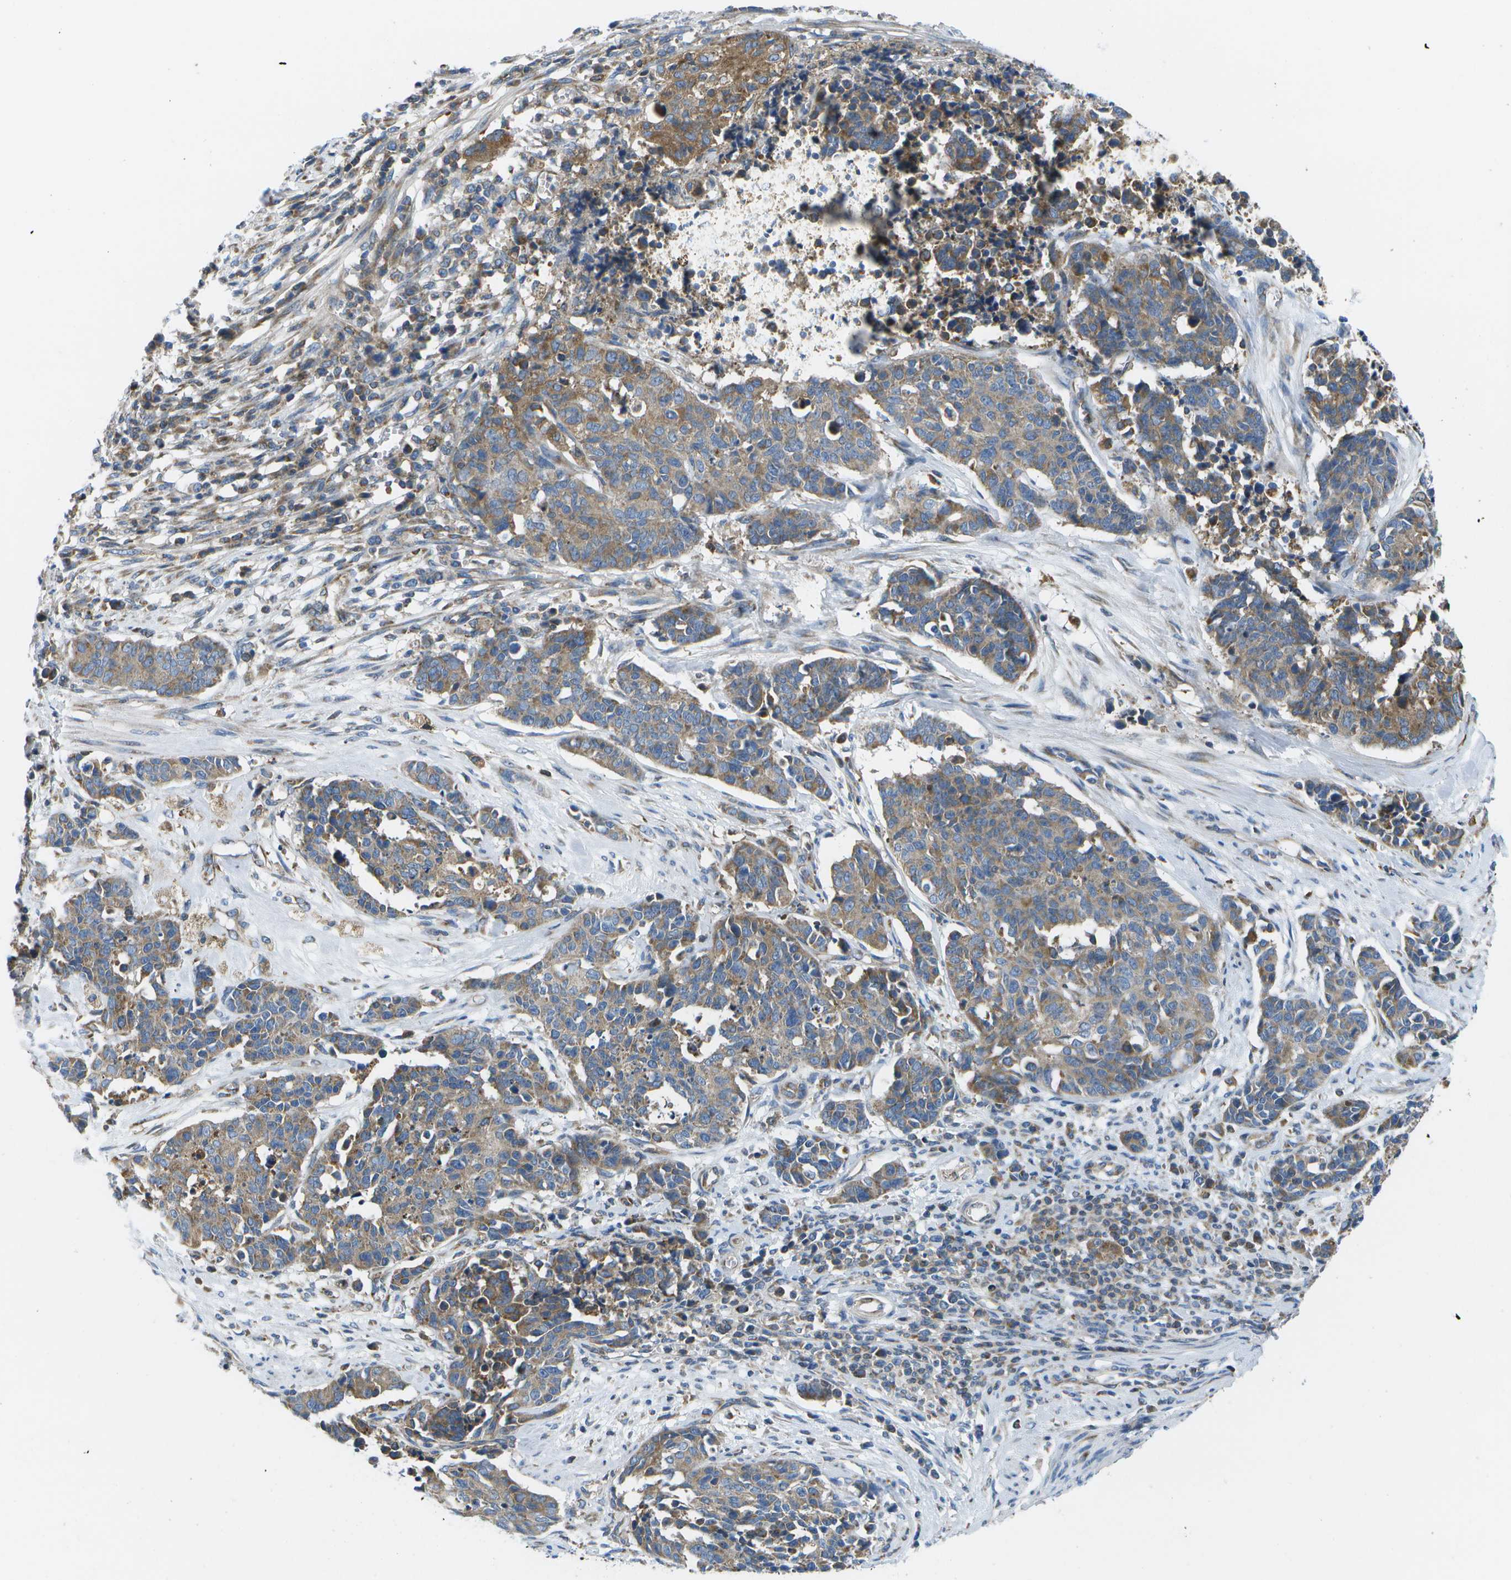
{"staining": {"intensity": "moderate", "quantity": ">75%", "location": "cytoplasmic/membranous"}, "tissue": "cervical cancer", "cell_type": "Tumor cells", "image_type": "cancer", "snomed": [{"axis": "morphology", "description": "Squamous cell carcinoma, NOS"}, {"axis": "topography", "description": "Cervix"}], "caption": "This histopathology image displays IHC staining of human squamous cell carcinoma (cervical), with medium moderate cytoplasmic/membranous staining in approximately >75% of tumor cells.", "gene": "GDF5", "patient": {"sex": "female", "age": 35}}